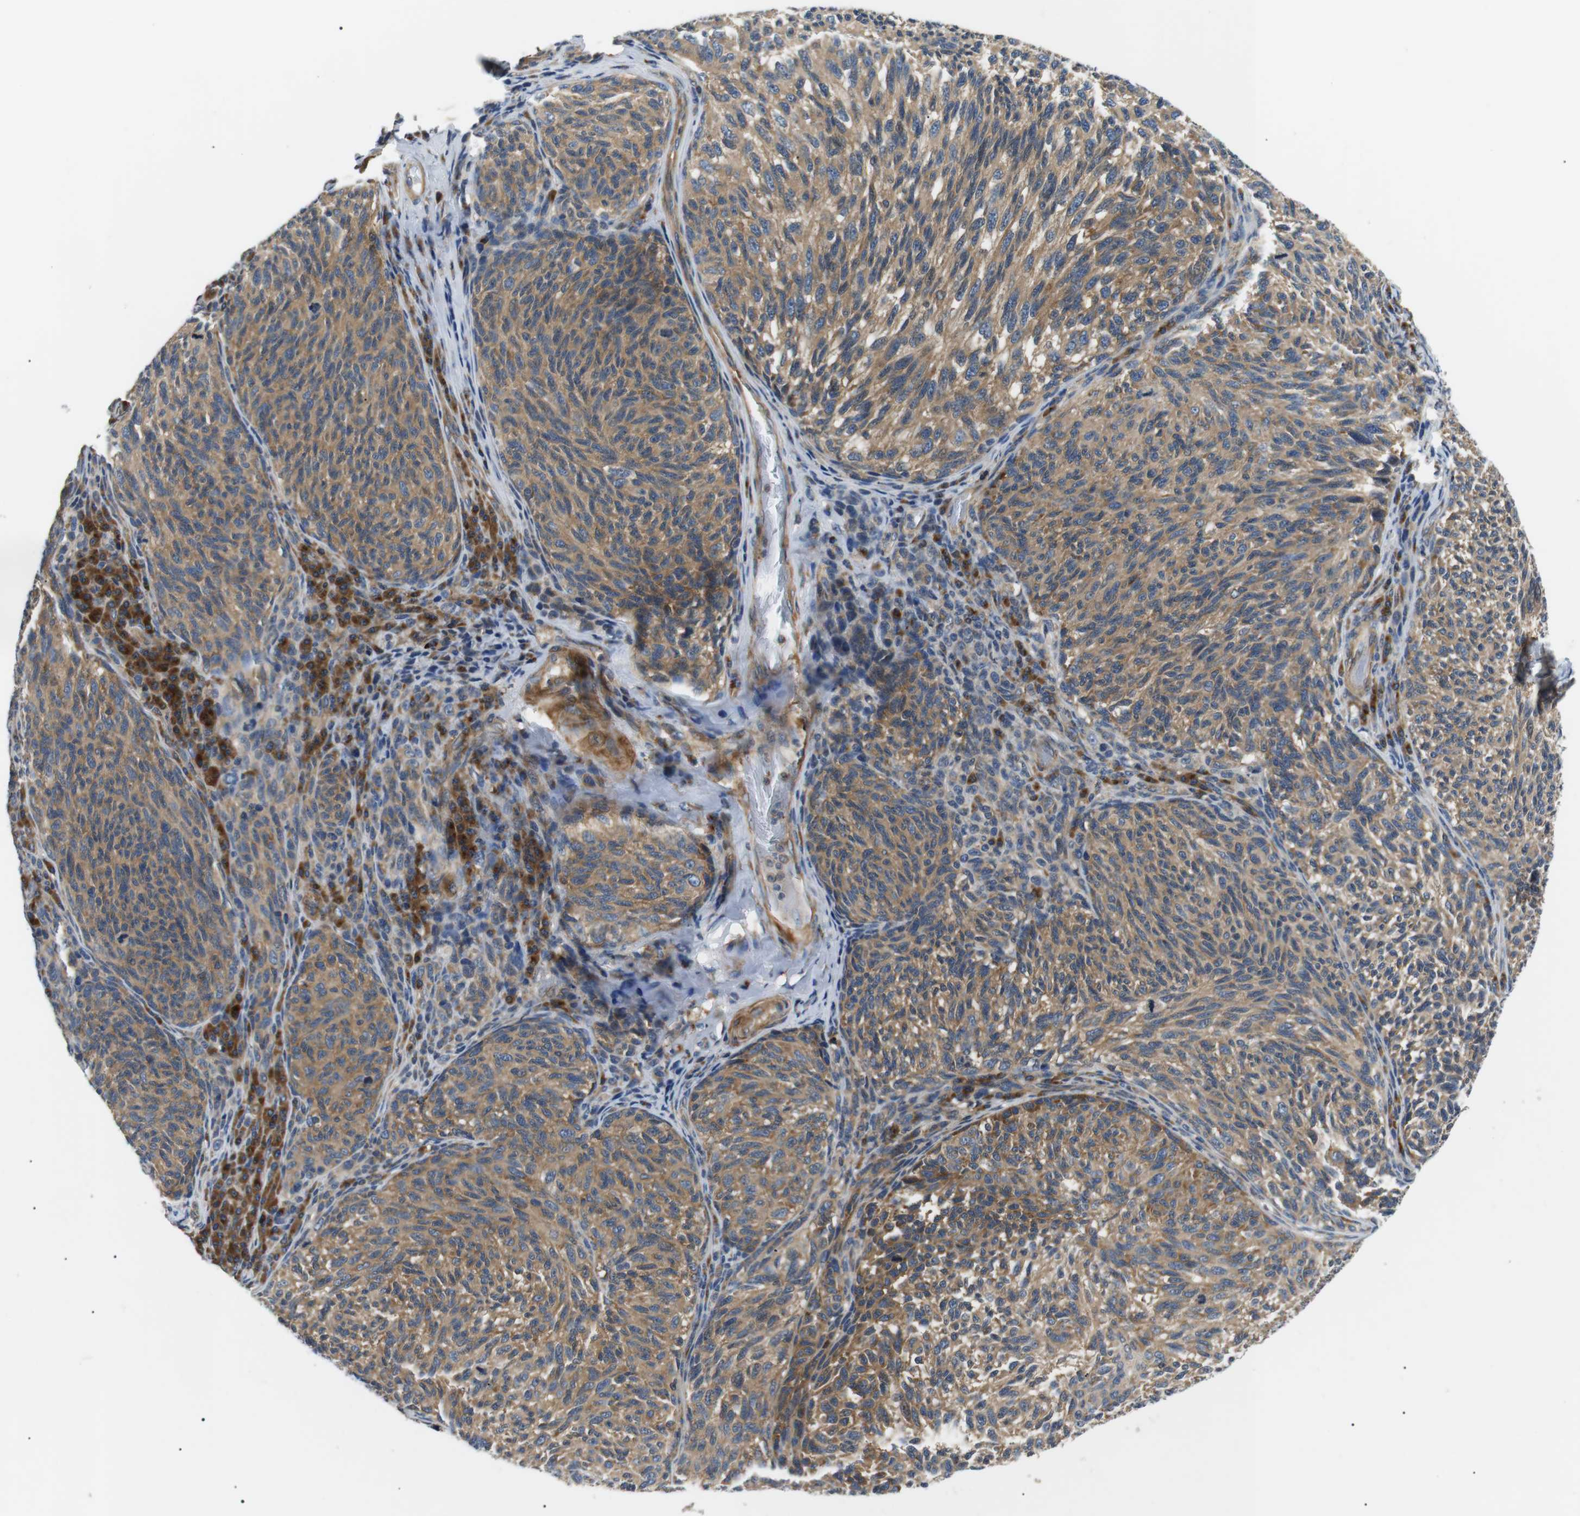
{"staining": {"intensity": "moderate", "quantity": ">75%", "location": "cytoplasmic/membranous"}, "tissue": "melanoma", "cell_type": "Tumor cells", "image_type": "cancer", "snomed": [{"axis": "morphology", "description": "Malignant melanoma, NOS"}, {"axis": "topography", "description": "Skin"}], "caption": "There is medium levels of moderate cytoplasmic/membranous expression in tumor cells of malignant melanoma, as demonstrated by immunohistochemical staining (brown color).", "gene": "DIPK1A", "patient": {"sex": "female", "age": 73}}